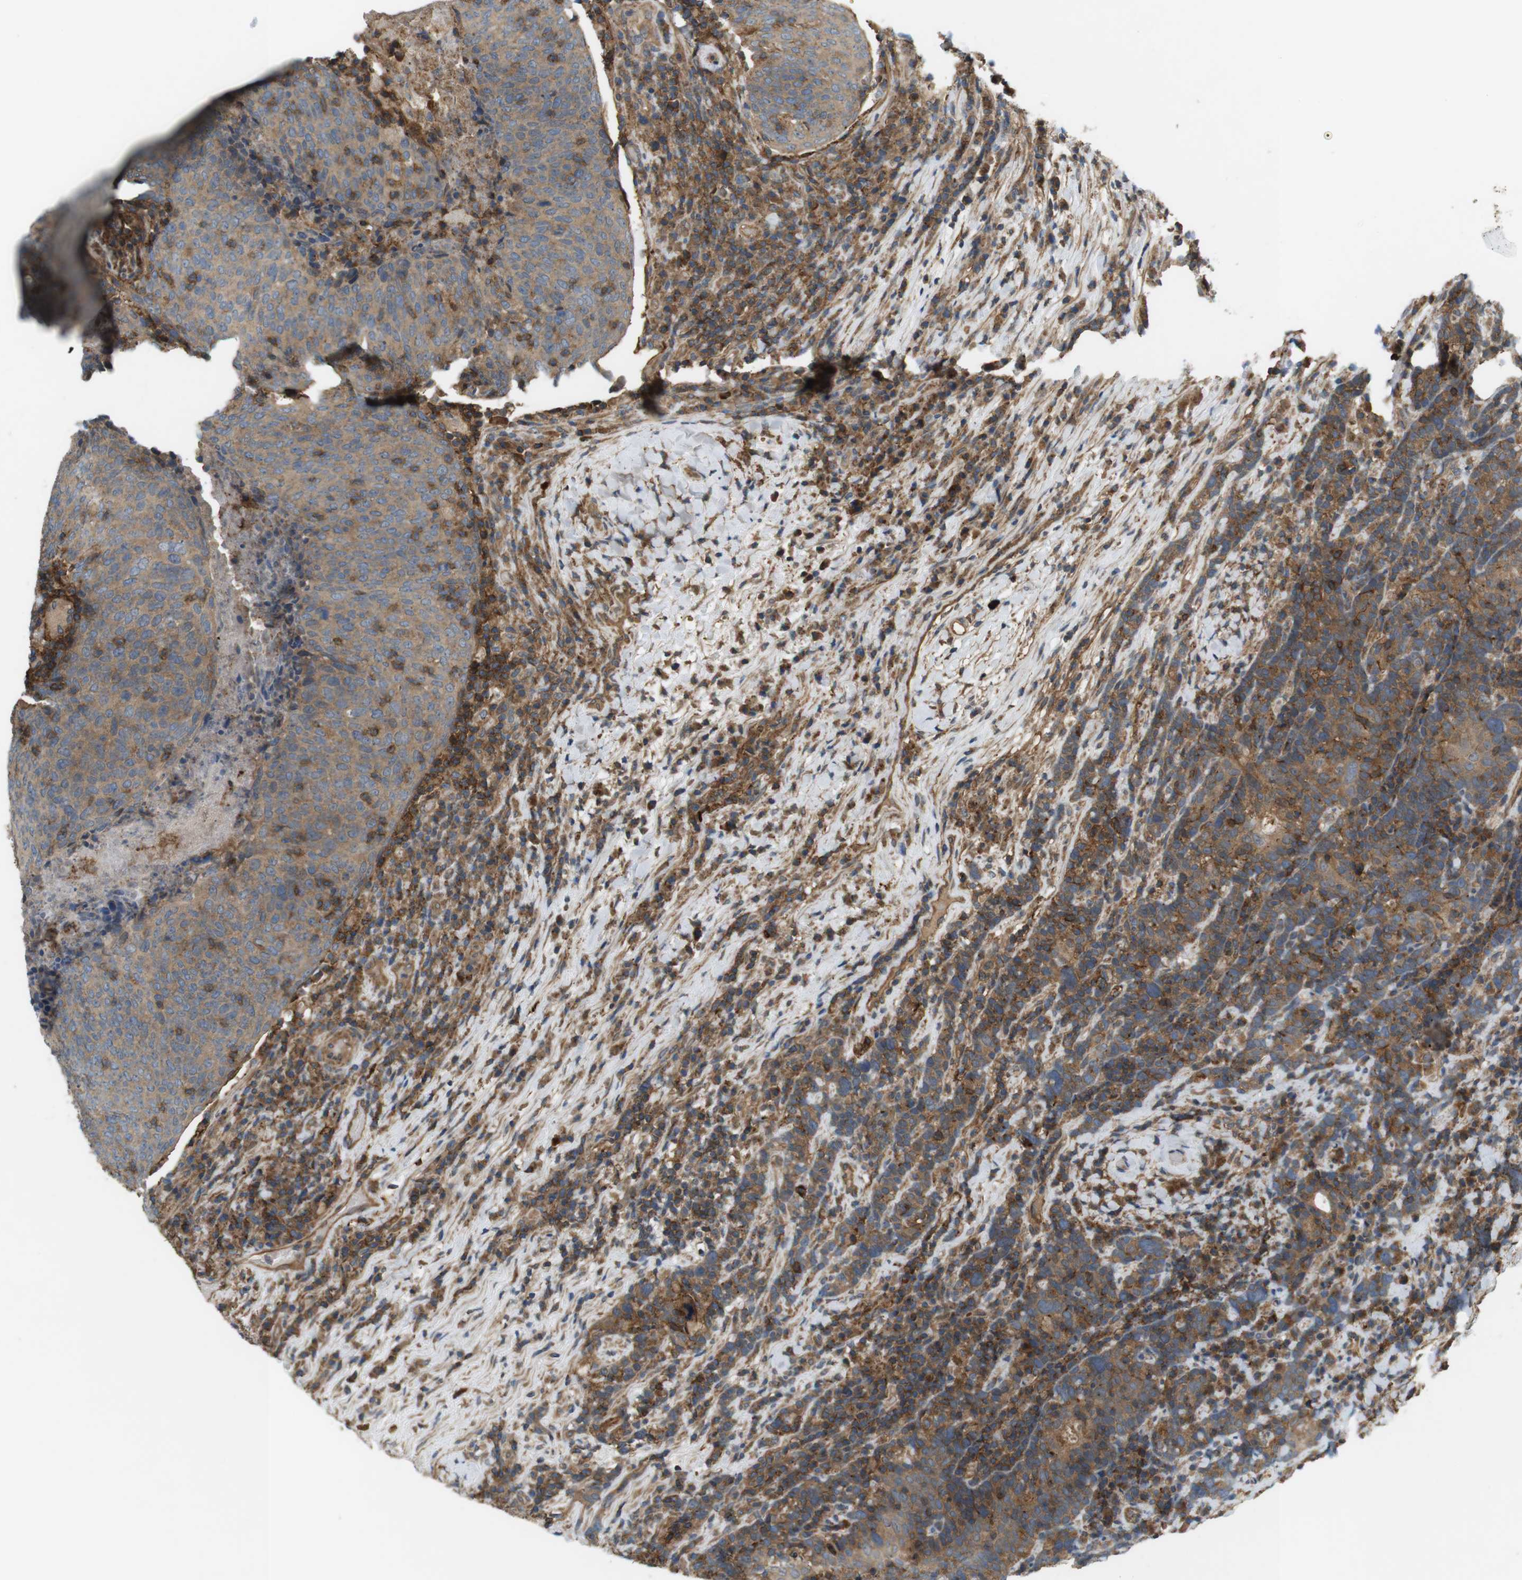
{"staining": {"intensity": "weak", "quantity": ">75%", "location": "cytoplasmic/membranous"}, "tissue": "head and neck cancer", "cell_type": "Tumor cells", "image_type": "cancer", "snomed": [{"axis": "morphology", "description": "Squamous cell carcinoma, NOS"}, {"axis": "morphology", "description": "Squamous cell carcinoma, metastatic, NOS"}, {"axis": "topography", "description": "Lymph node"}, {"axis": "topography", "description": "Head-Neck"}], "caption": "Head and neck metastatic squamous cell carcinoma tissue displays weak cytoplasmic/membranous expression in about >75% of tumor cells Using DAB (3,3'-diaminobenzidine) (brown) and hematoxylin (blue) stains, captured at high magnification using brightfield microscopy.", "gene": "DDAH2", "patient": {"sex": "male", "age": 62}}